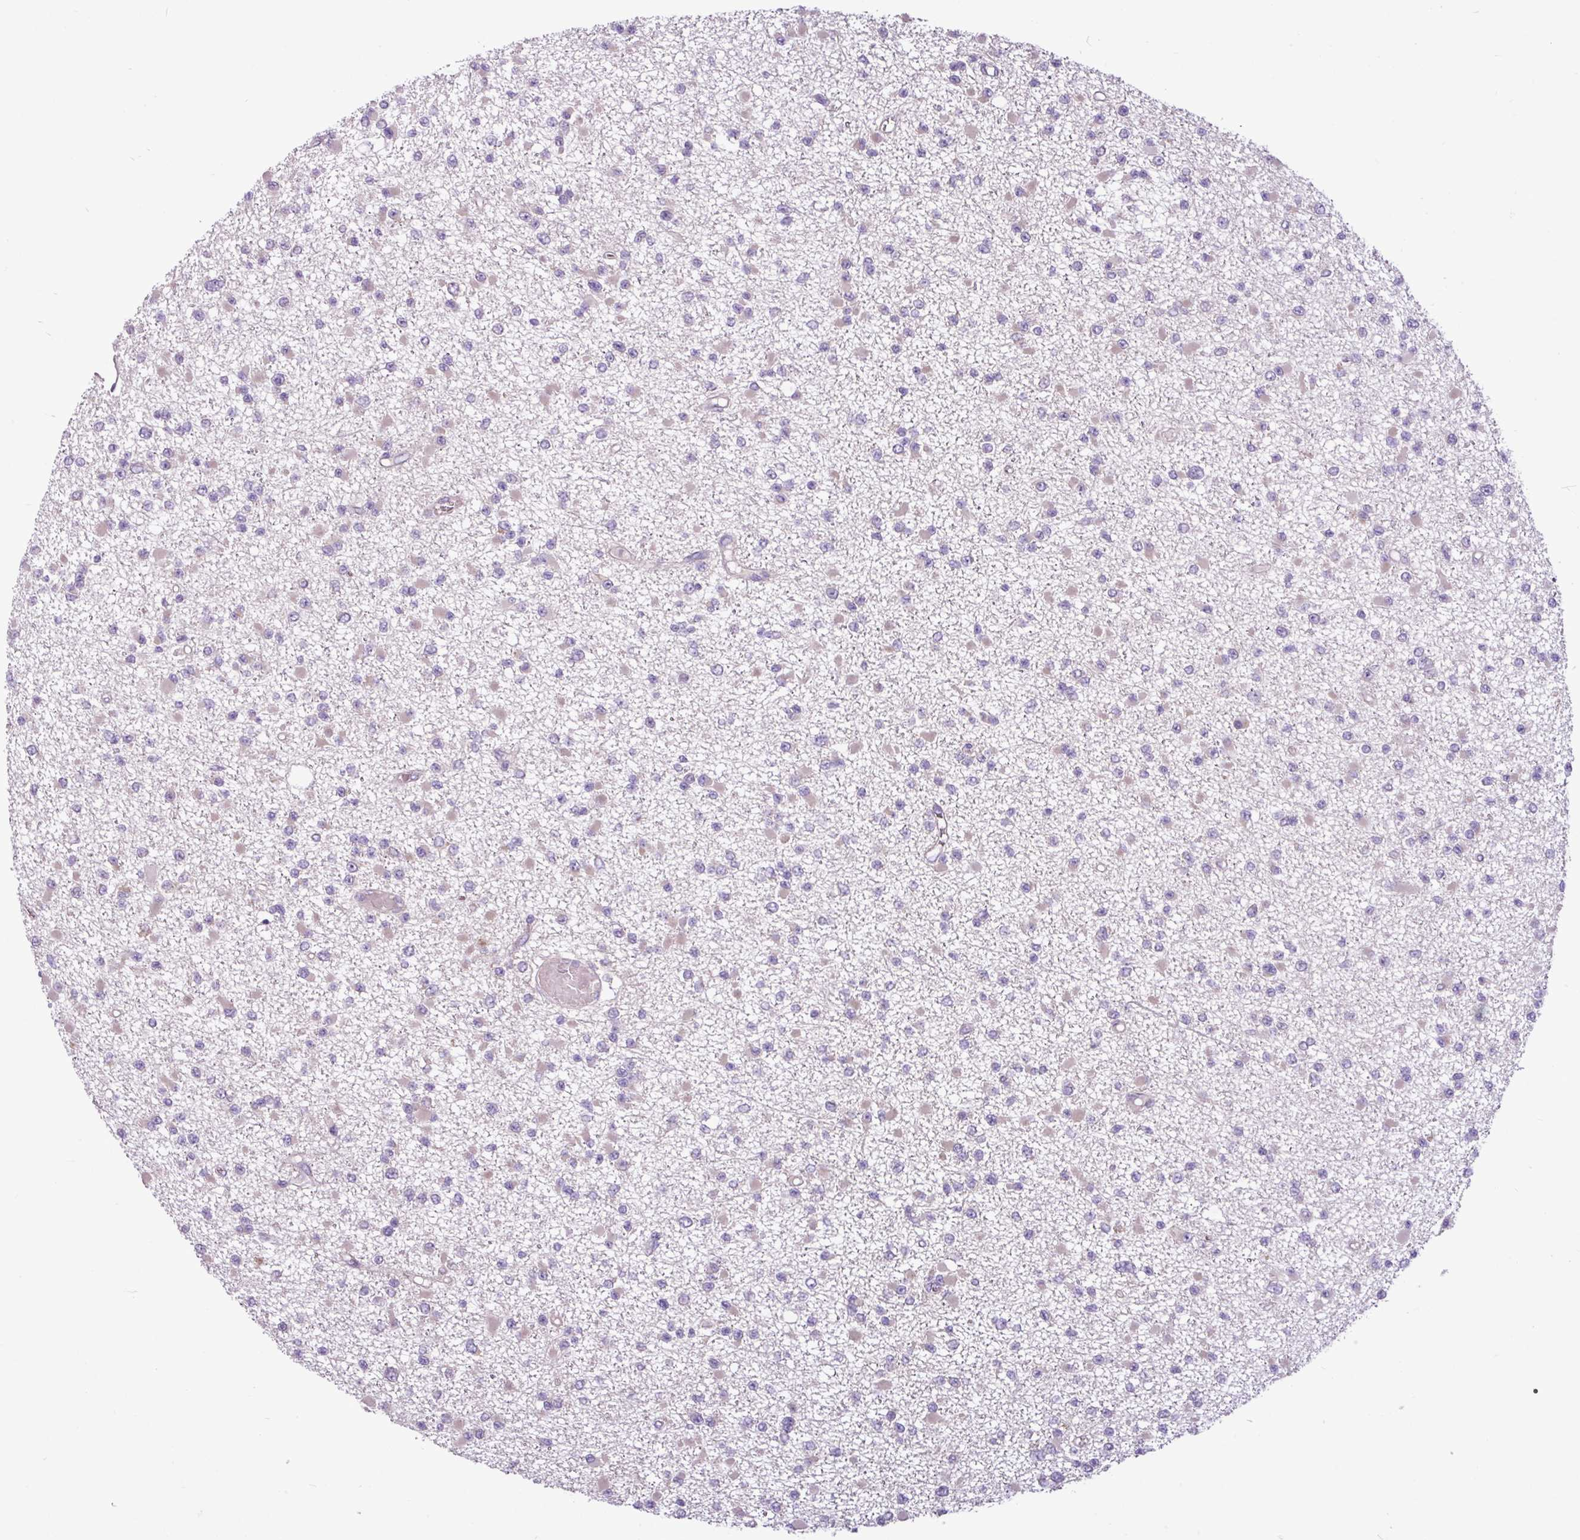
{"staining": {"intensity": "weak", "quantity": "<25%", "location": "cytoplasmic/membranous"}, "tissue": "glioma", "cell_type": "Tumor cells", "image_type": "cancer", "snomed": [{"axis": "morphology", "description": "Glioma, malignant, Low grade"}, {"axis": "topography", "description": "Brain"}], "caption": "Tumor cells show no significant protein positivity in glioma.", "gene": "MROH2A", "patient": {"sex": "female", "age": 22}}